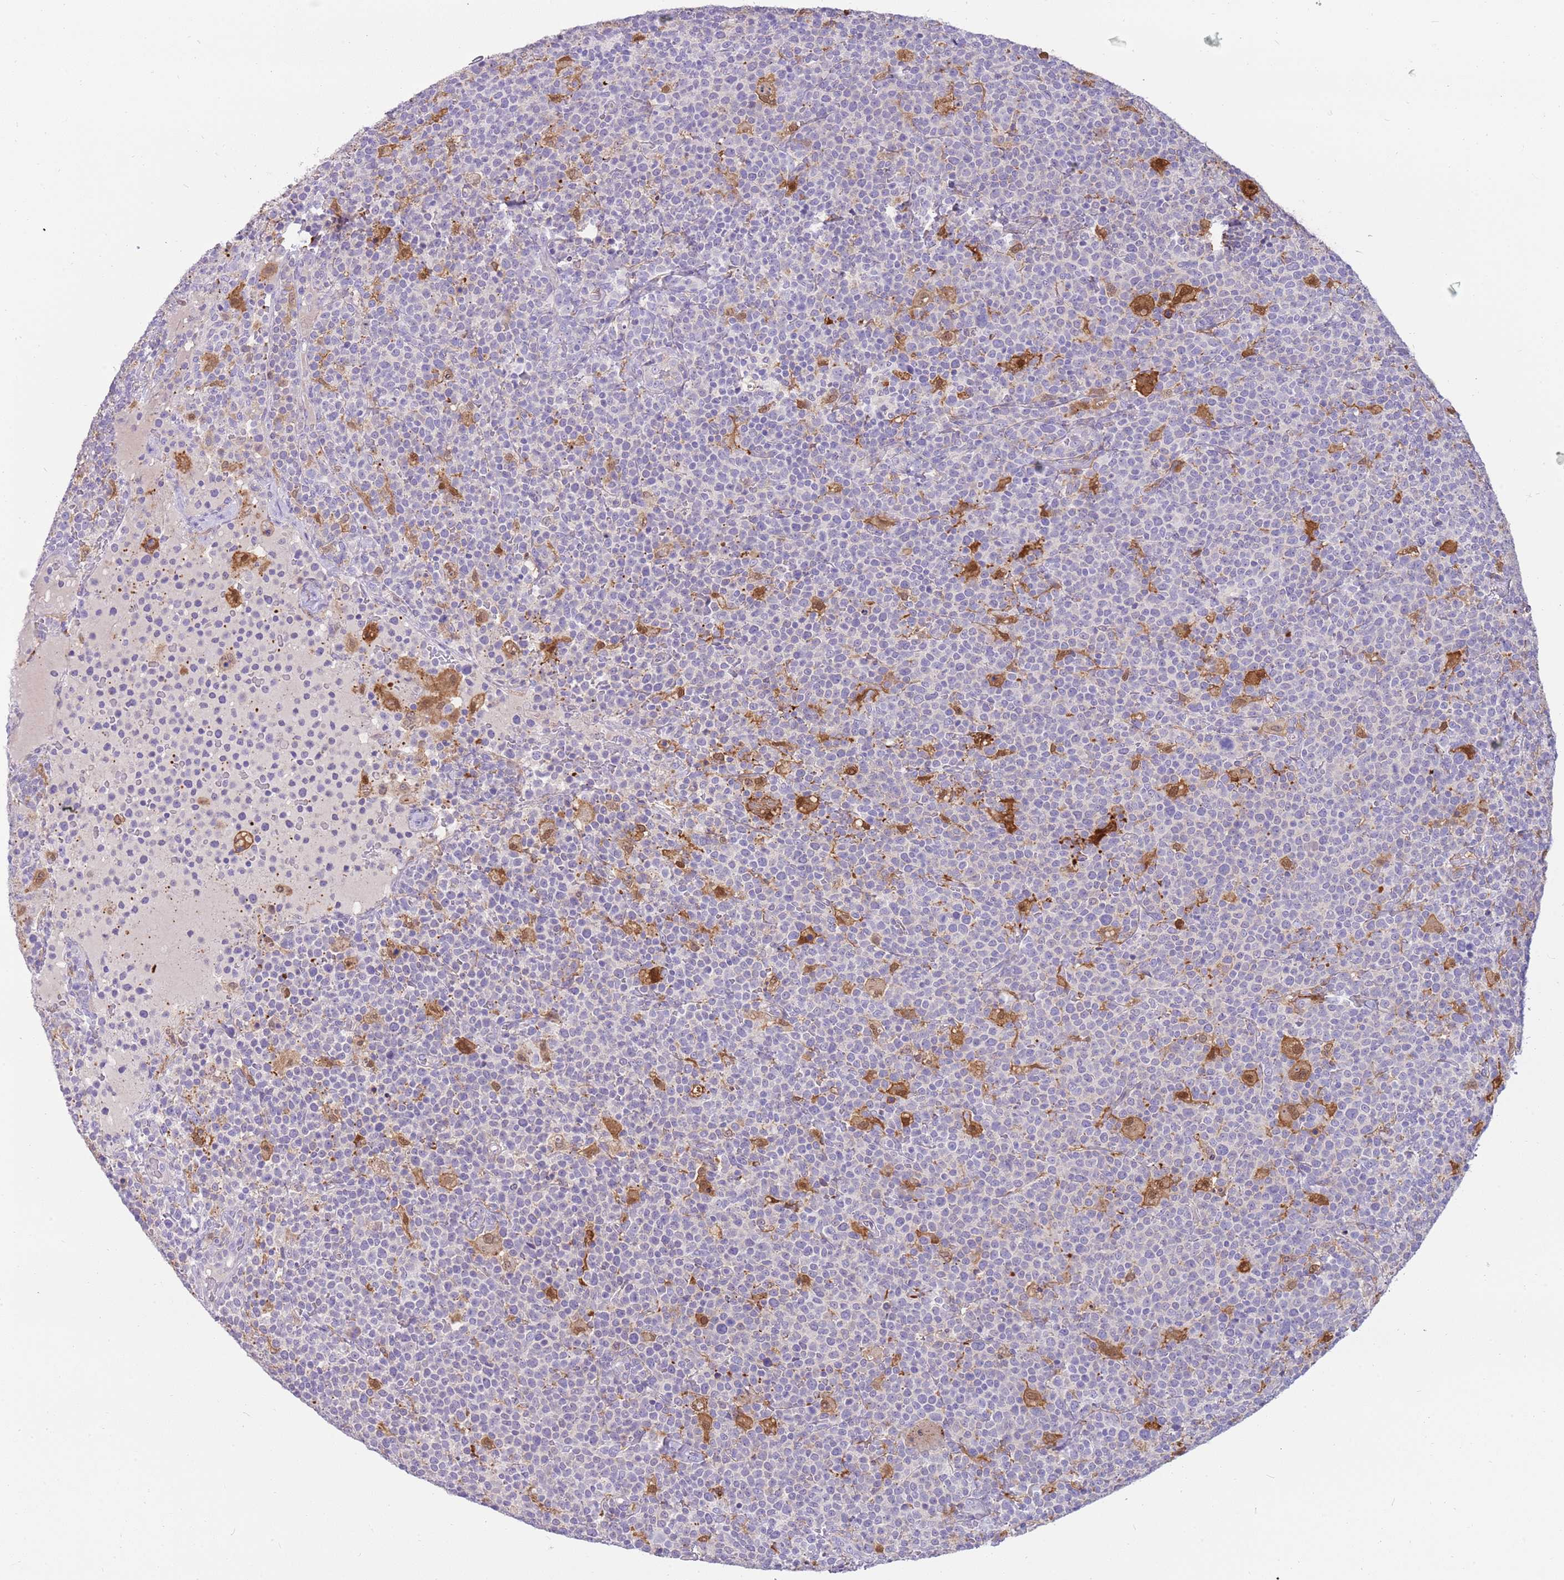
{"staining": {"intensity": "negative", "quantity": "none", "location": "none"}, "tissue": "lymphoma", "cell_type": "Tumor cells", "image_type": "cancer", "snomed": [{"axis": "morphology", "description": "Malignant lymphoma, non-Hodgkin's type, High grade"}, {"axis": "topography", "description": "Lymph node"}], "caption": "An immunohistochemistry photomicrograph of lymphoma is shown. There is no staining in tumor cells of lymphoma.", "gene": "DIPK1C", "patient": {"sex": "male", "age": 61}}